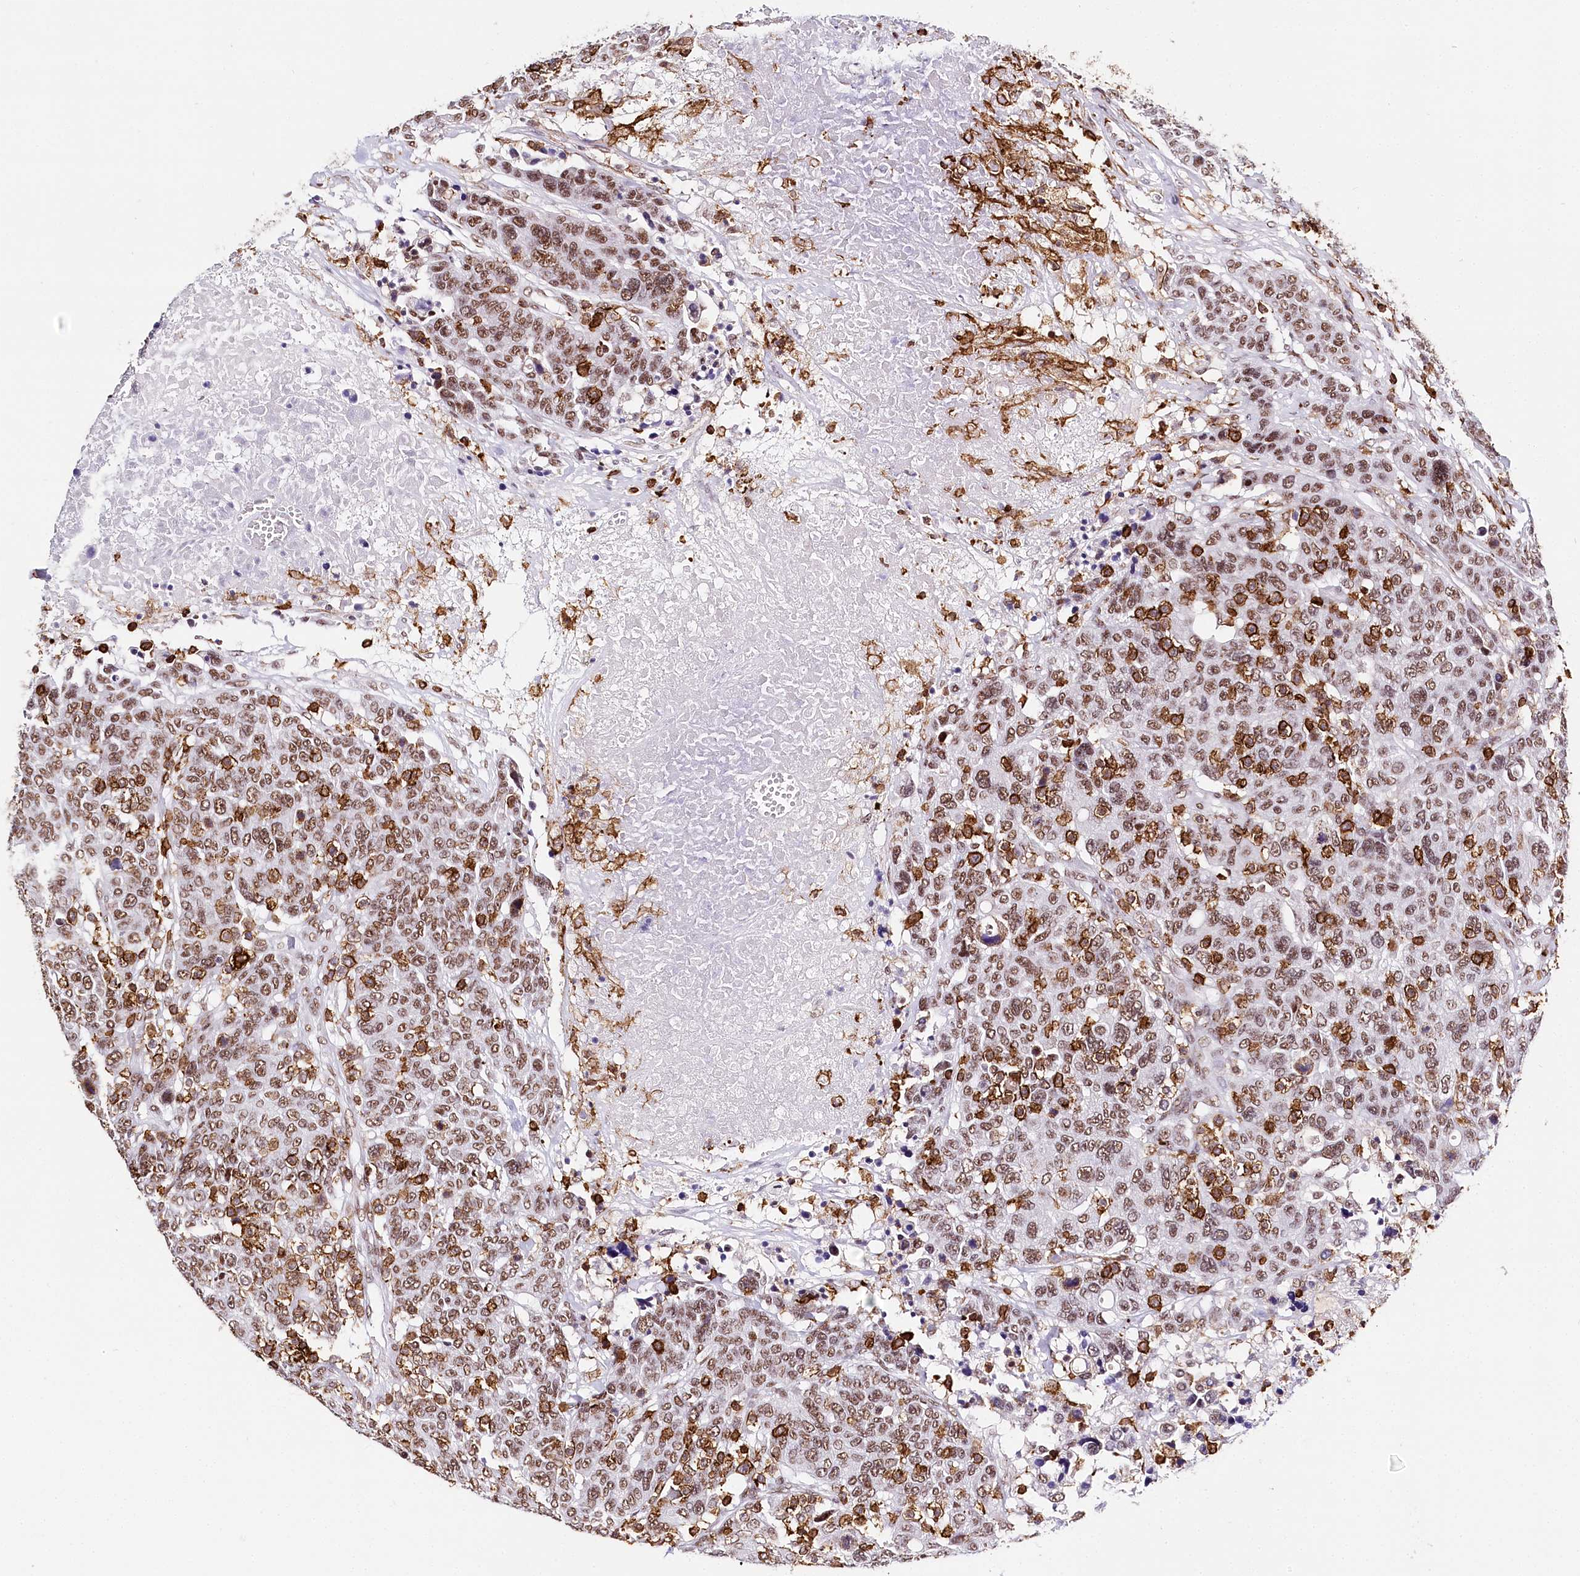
{"staining": {"intensity": "moderate", "quantity": ">75%", "location": "nuclear"}, "tissue": "breast cancer", "cell_type": "Tumor cells", "image_type": "cancer", "snomed": [{"axis": "morphology", "description": "Duct carcinoma"}, {"axis": "topography", "description": "Breast"}], "caption": "A brown stain highlights moderate nuclear positivity of a protein in breast infiltrating ductal carcinoma tumor cells. (Brightfield microscopy of DAB IHC at high magnification).", "gene": "BARD1", "patient": {"sex": "female", "age": 37}}